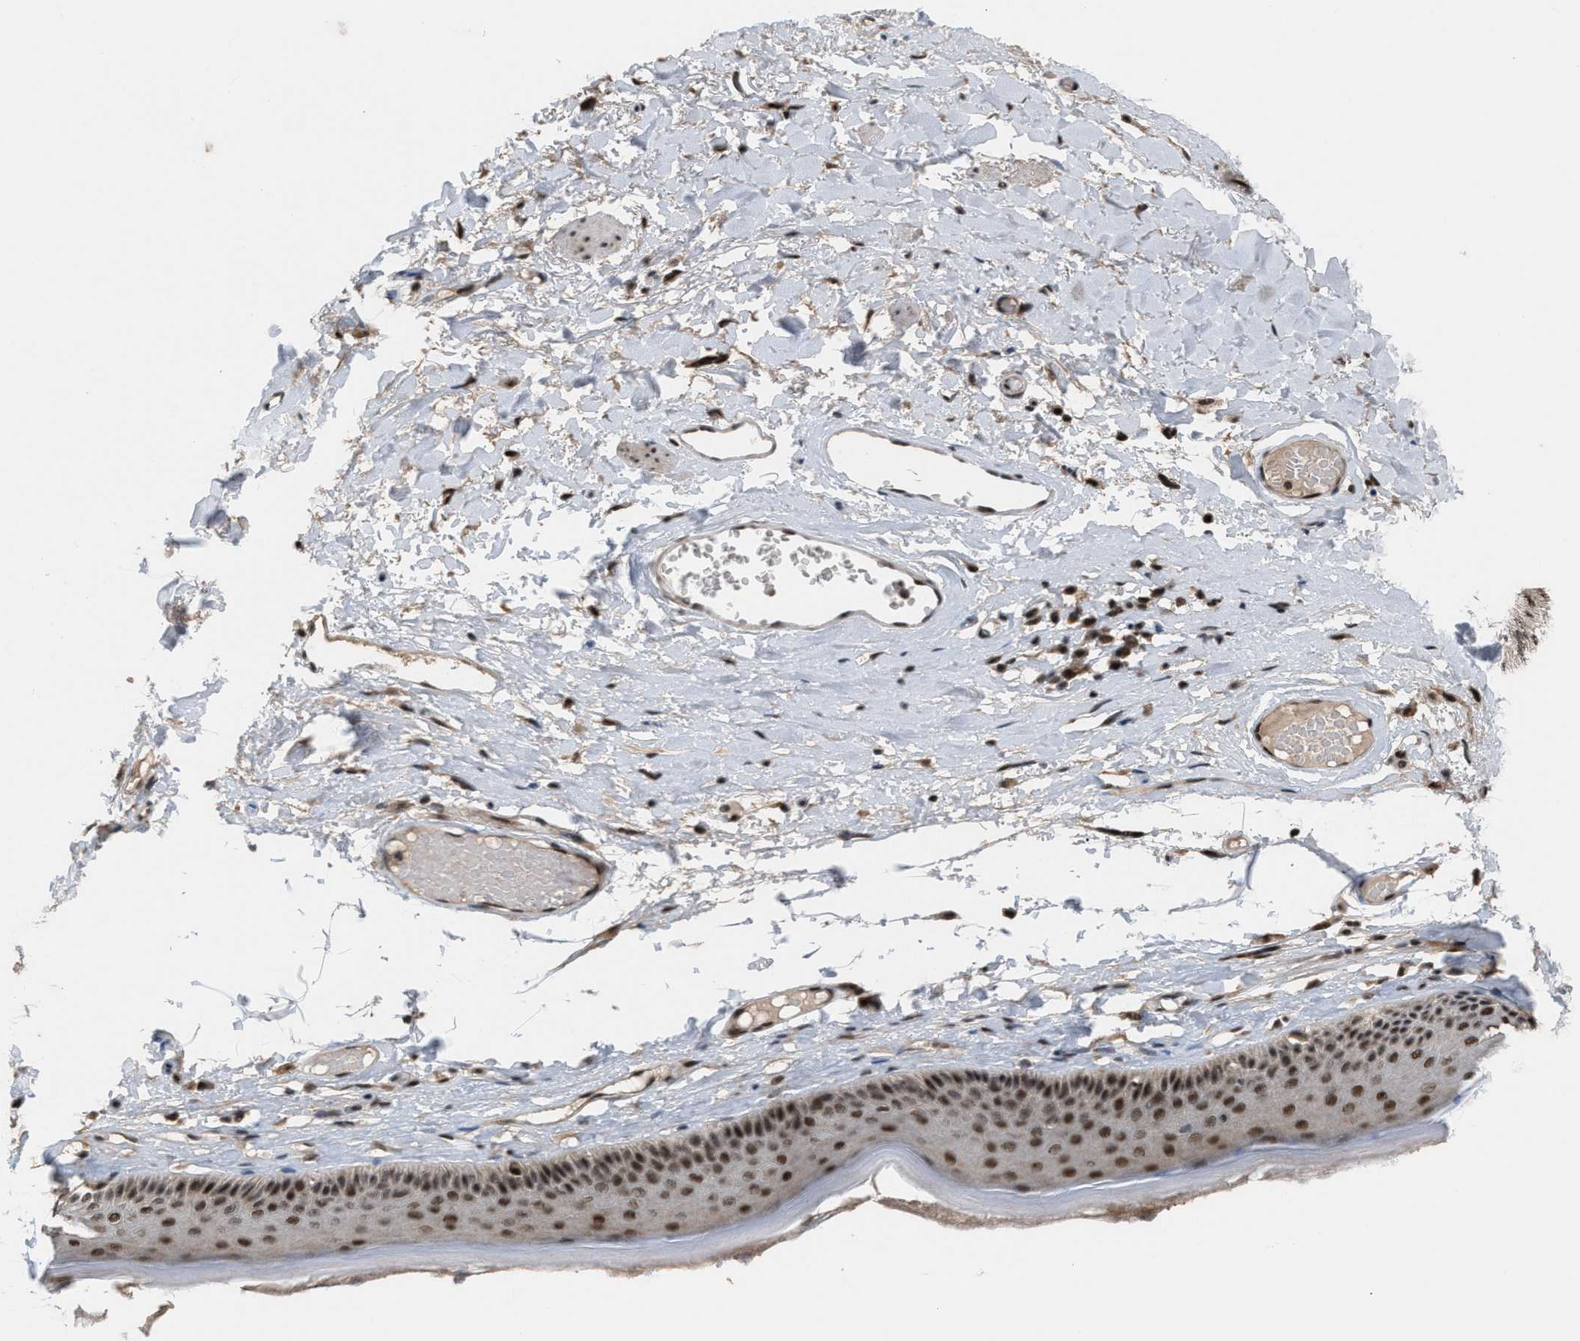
{"staining": {"intensity": "strong", "quantity": ">75%", "location": "nuclear"}, "tissue": "skin", "cell_type": "Epidermal cells", "image_type": "normal", "snomed": [{"axis": "morphology", "description": "Normal tissue, NOS"}, {"axis": "topography", "description": "Vulva"}], "caption": "Brown immunohistochemical staining in unremarkable skin shows strong nuclear staining in about >75% of epidermal cells.", "gene": "PRPF4", "patient": {"sex": "female", "age": 73}}